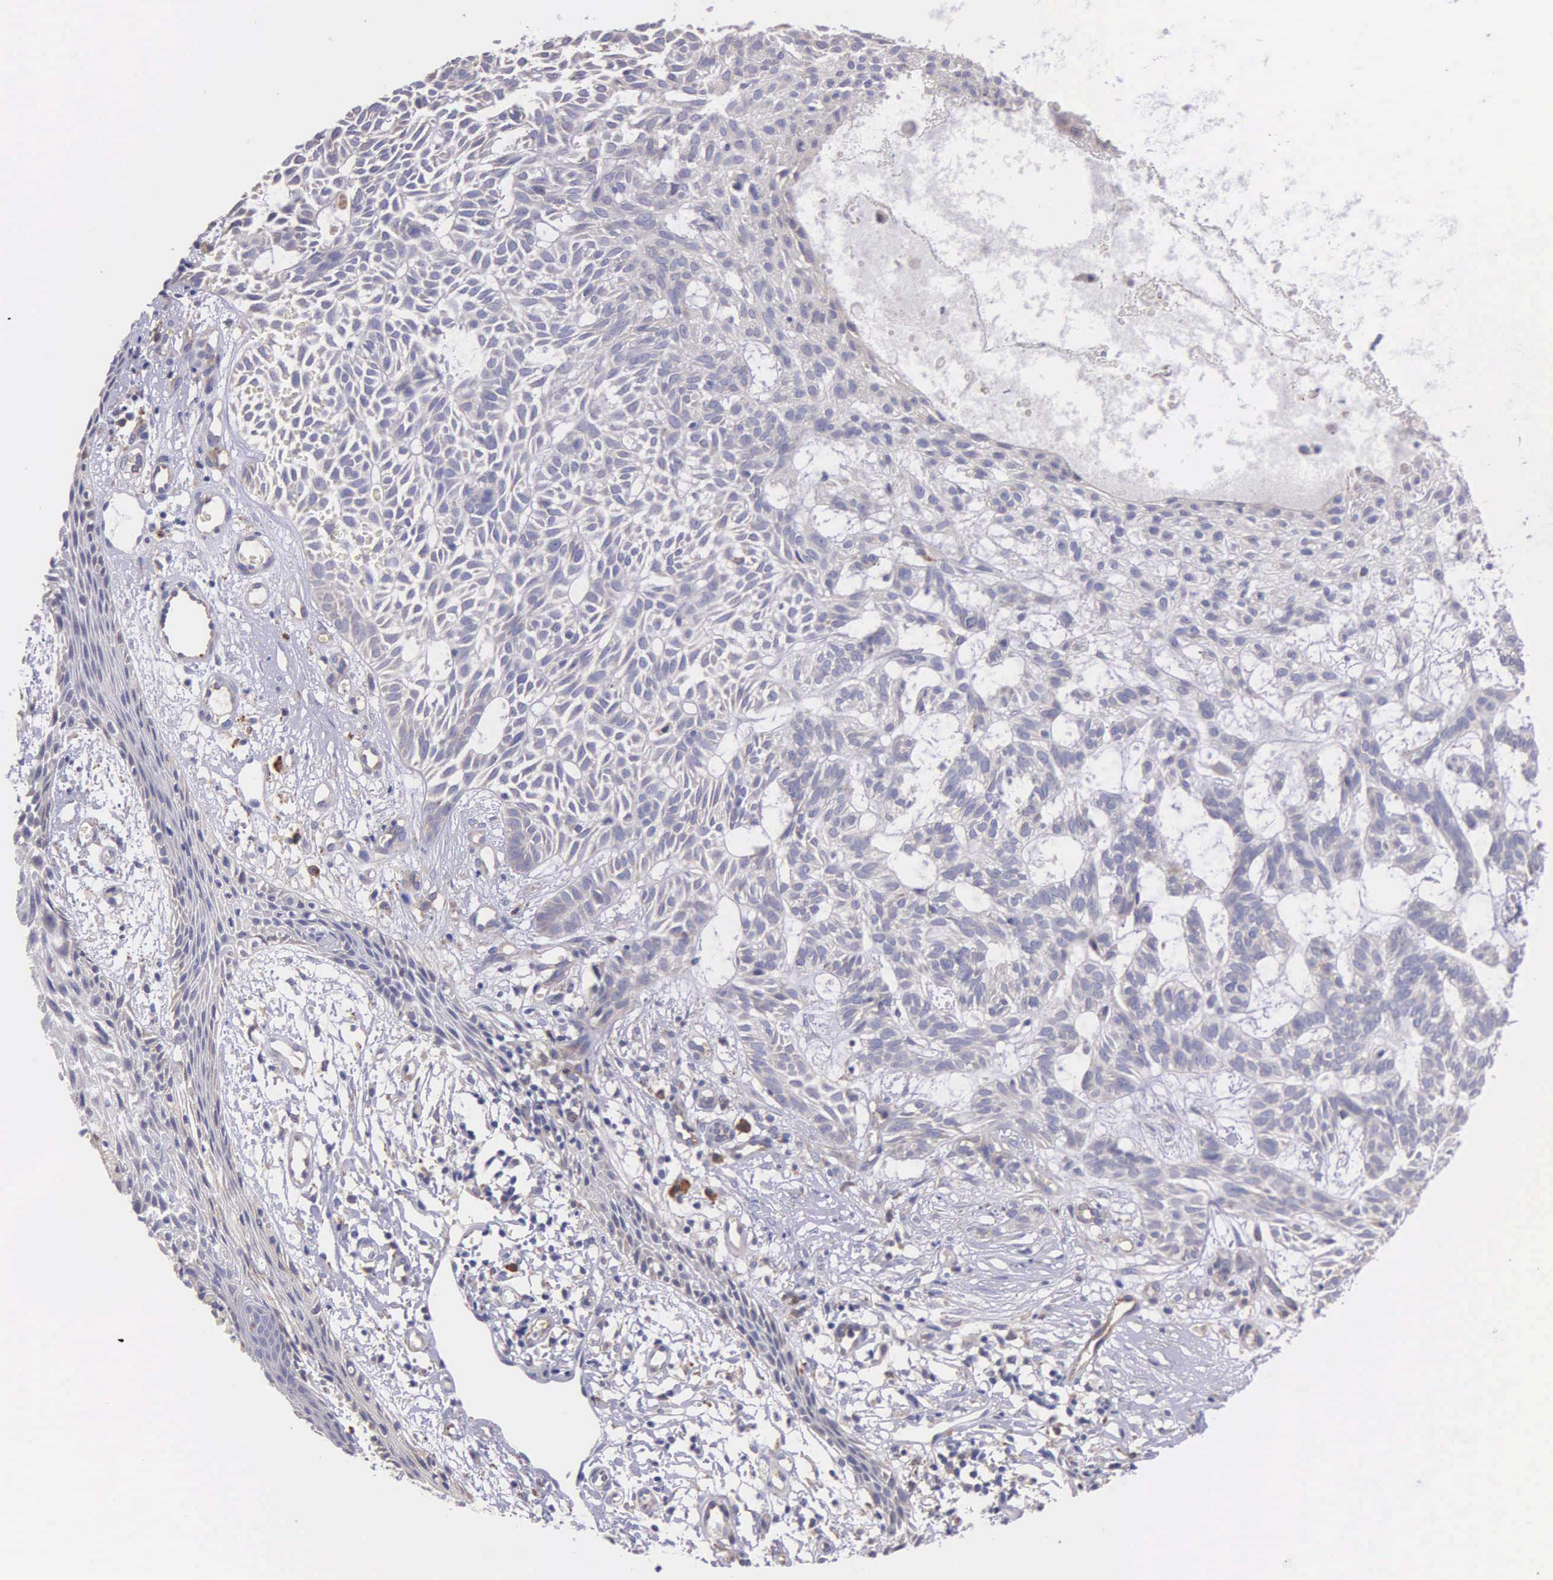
{"staining": {"intensity": "weak", "quantity": "<25%", "location": "cytoplasmic/membranous"}, "tissue": "skin cancer", "cell_type": "Tumor cells", "image_type": "cancer", "snomed": [{"axis": "morphology", "description": "Basal cell carcinoma"}, {"axis": "topography", "description": "Skin"}], "caption": "Histopathology image shows no protein positivity in tumor cells of skin cancer tissue. (IHC, brightfield microscopy, high magnification).", "gene": "ZC3H12B", "patient": {"sex": "male", "age": 75}}